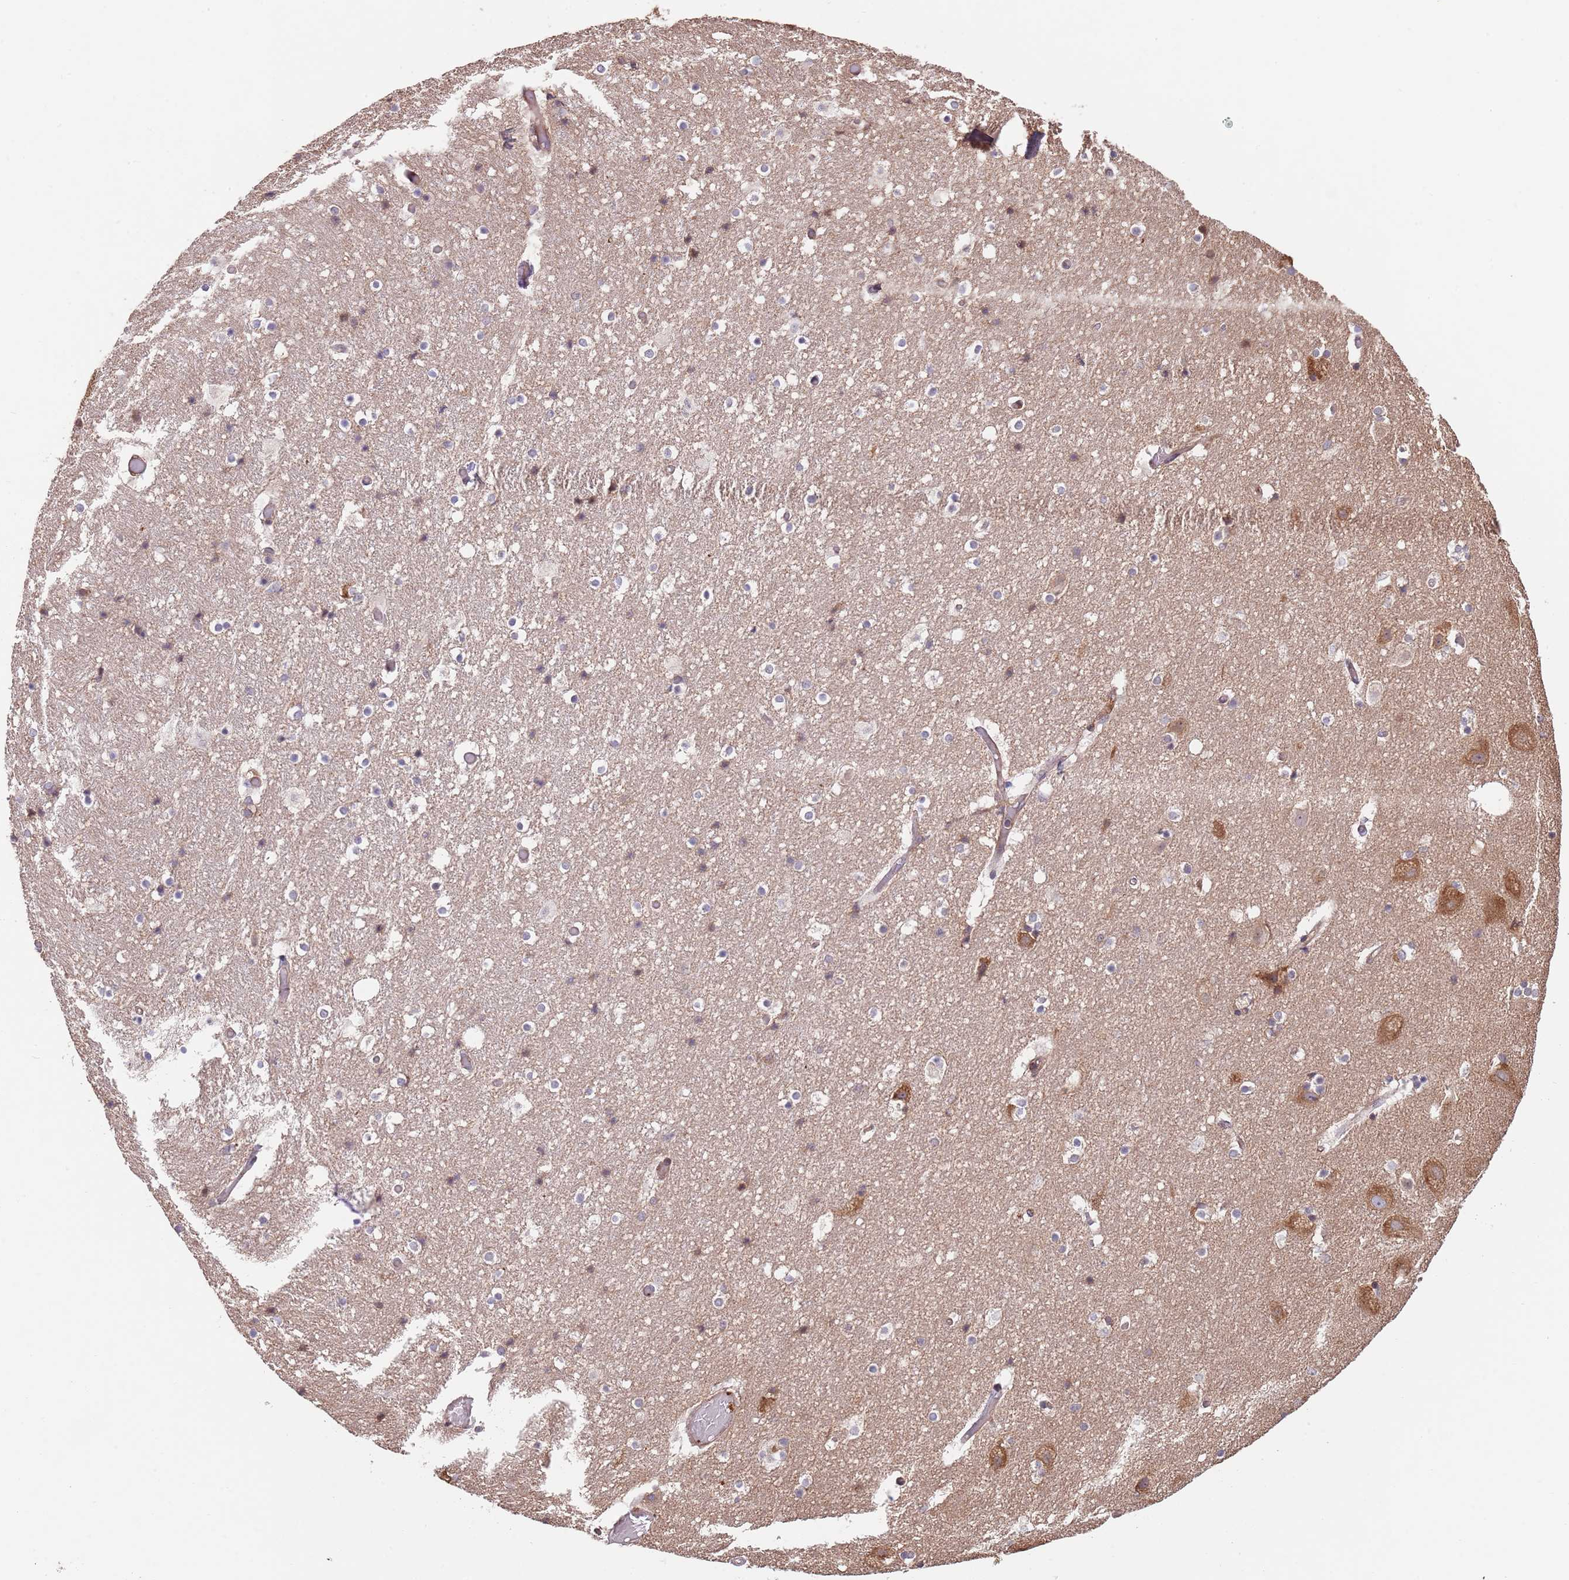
{"staining": {"intensity": "moderate", "quantity": "25%-75%", "location": "cytoplasmic/membranous,nuclear"}, "tissue": "hippocampus", "cell_type": "Glial cells", "image_type": "normal", "snomed": [{"axis": "morphology", "description": "Normal tissue, NOS"}, {"axis": "topography", "description": "Hippocampus"}], "caption": "A medium amount of moderate cytoplasmic/membranous,nuclear positivity is seen in approximately 25%-75% of glial cells in unremarkable hippocampus.", "gene": "RNF19B", "patient": {"sex": "female", "age": 52}}